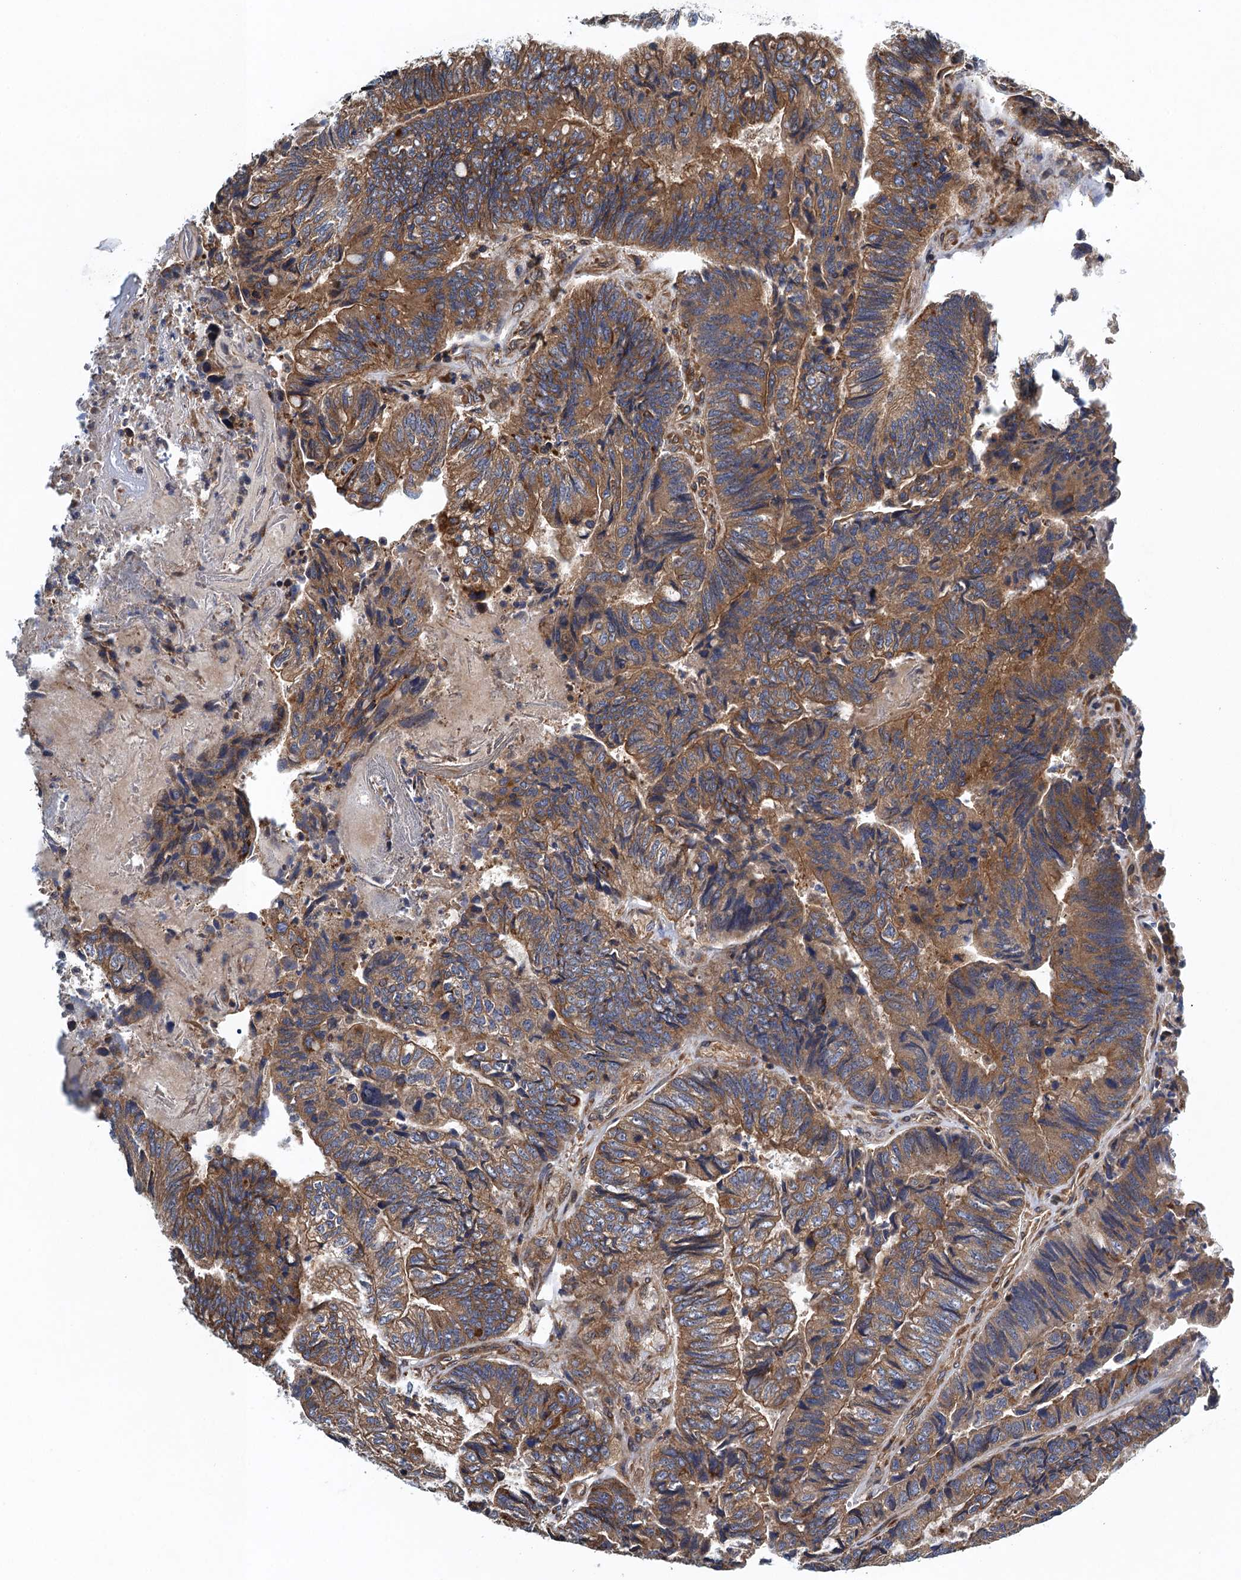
{"staining": {"intensity": "moderate", "quantity": ">75%", "location": "cytoplasmic/membranous"}, "tissue": "colorectal cancer", "cell_type": "Tumor cells", "image_type": "cancer", "snomed": [{"axis": "morphology", "description": "Adenocarcinoma, NOS"}, {"axis": "topography", "description": "Colon"}], "caption": "Protein staining of colorectal cancer (adenocarcinoma) tissue demonstrates moderate cytoplasmic/membranous expression in about >75% of tumor cells. (DAB IHC, brown staining for protein, blue staining for nuclei).", "gene": "MDM1", "patient": {"sex": "female", "age": 67}}